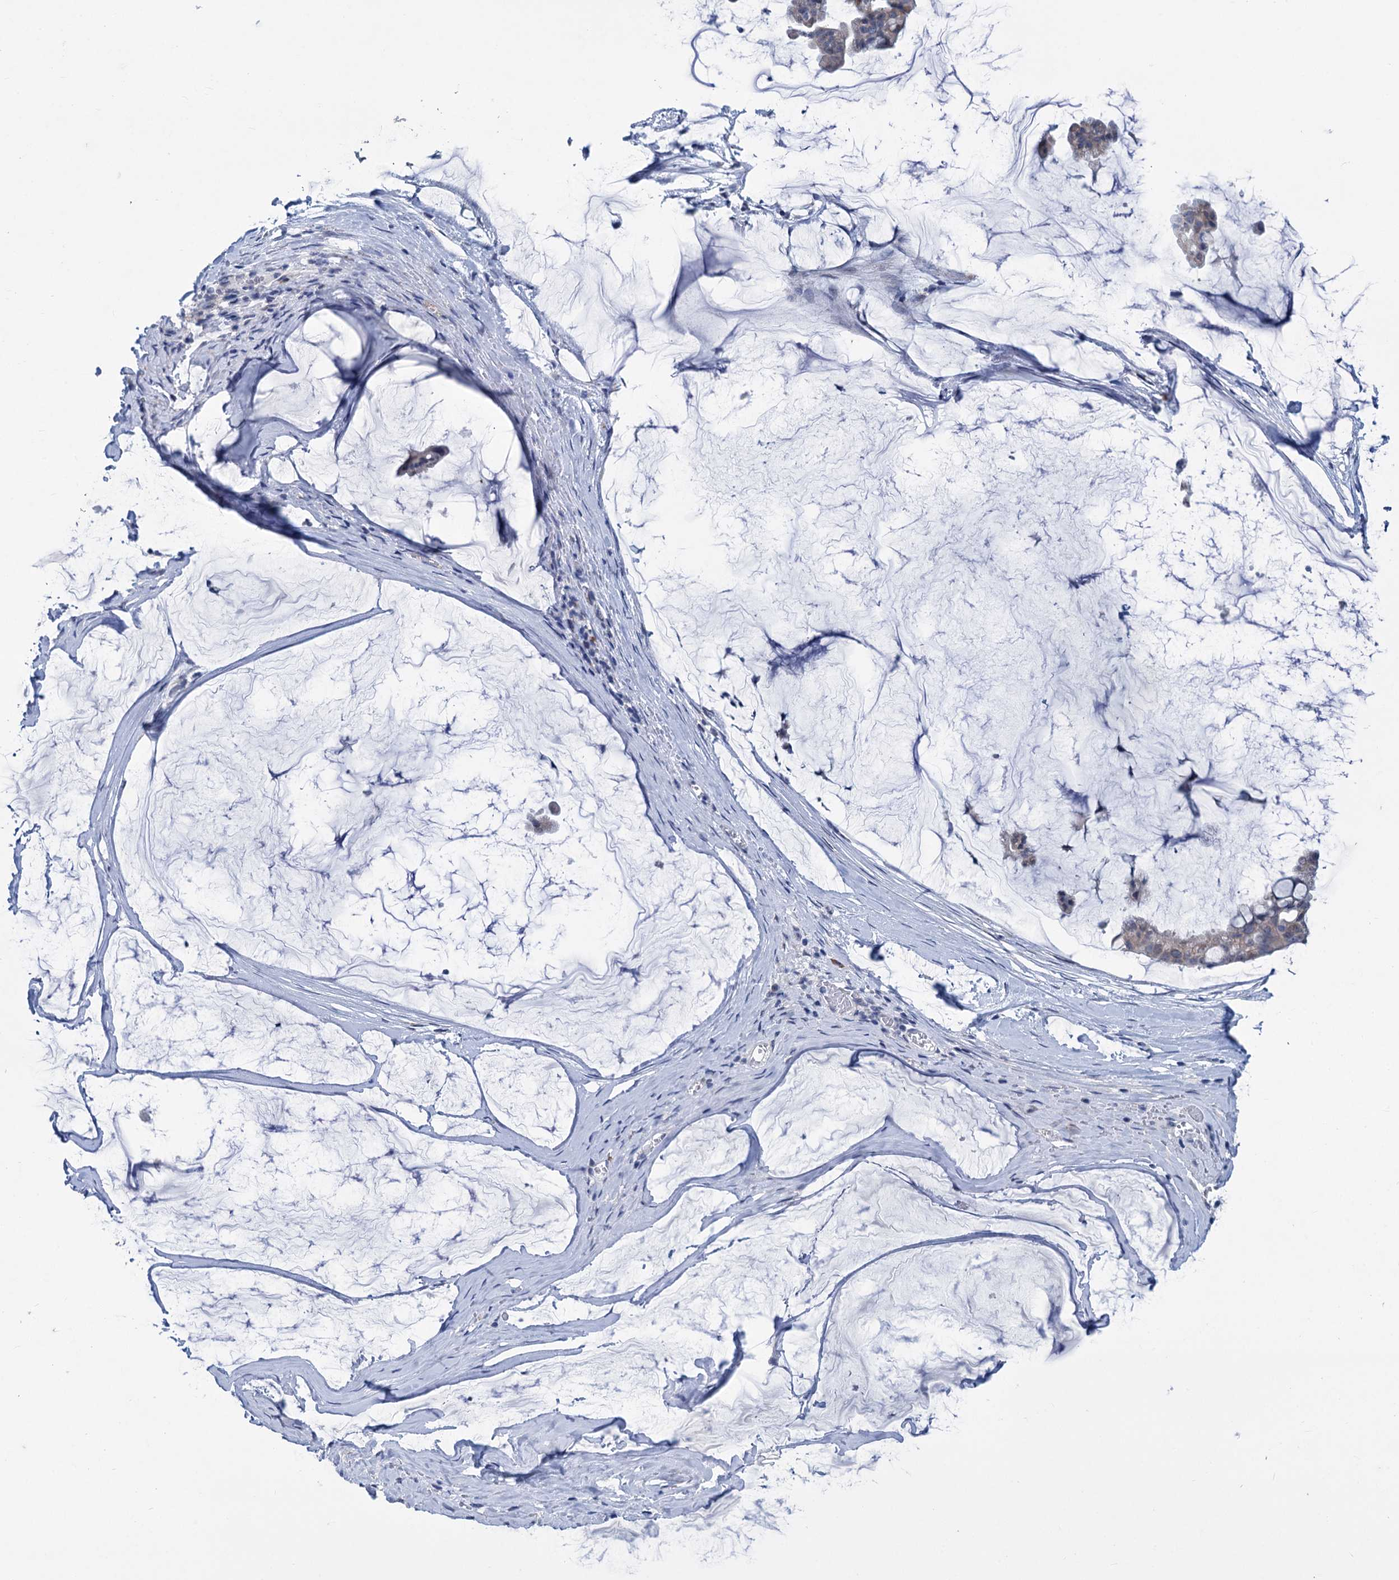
{"staining": {"intensity": "weak", "quantity": "<25%", "location": "cytoplasmic/membranous"}, "tissue": "ovarian cancer", "cell_type": "Tumor cells", "image_type": "cancer", "snomed": [{"axis": "morphology", "description": "Cystadenocarcinoma, mucinous, NOS"}, {"axis": "topography", "description": "Ovary"}], "caption": "Tumor cells are negative for protein expression in human ovarian cancer. The staining is performed using DAB brown chromogen with nuclei counter-stained in using hematoxylin.", "gene": "NEU3", "patient": {"sex": "female", "age": 73}}